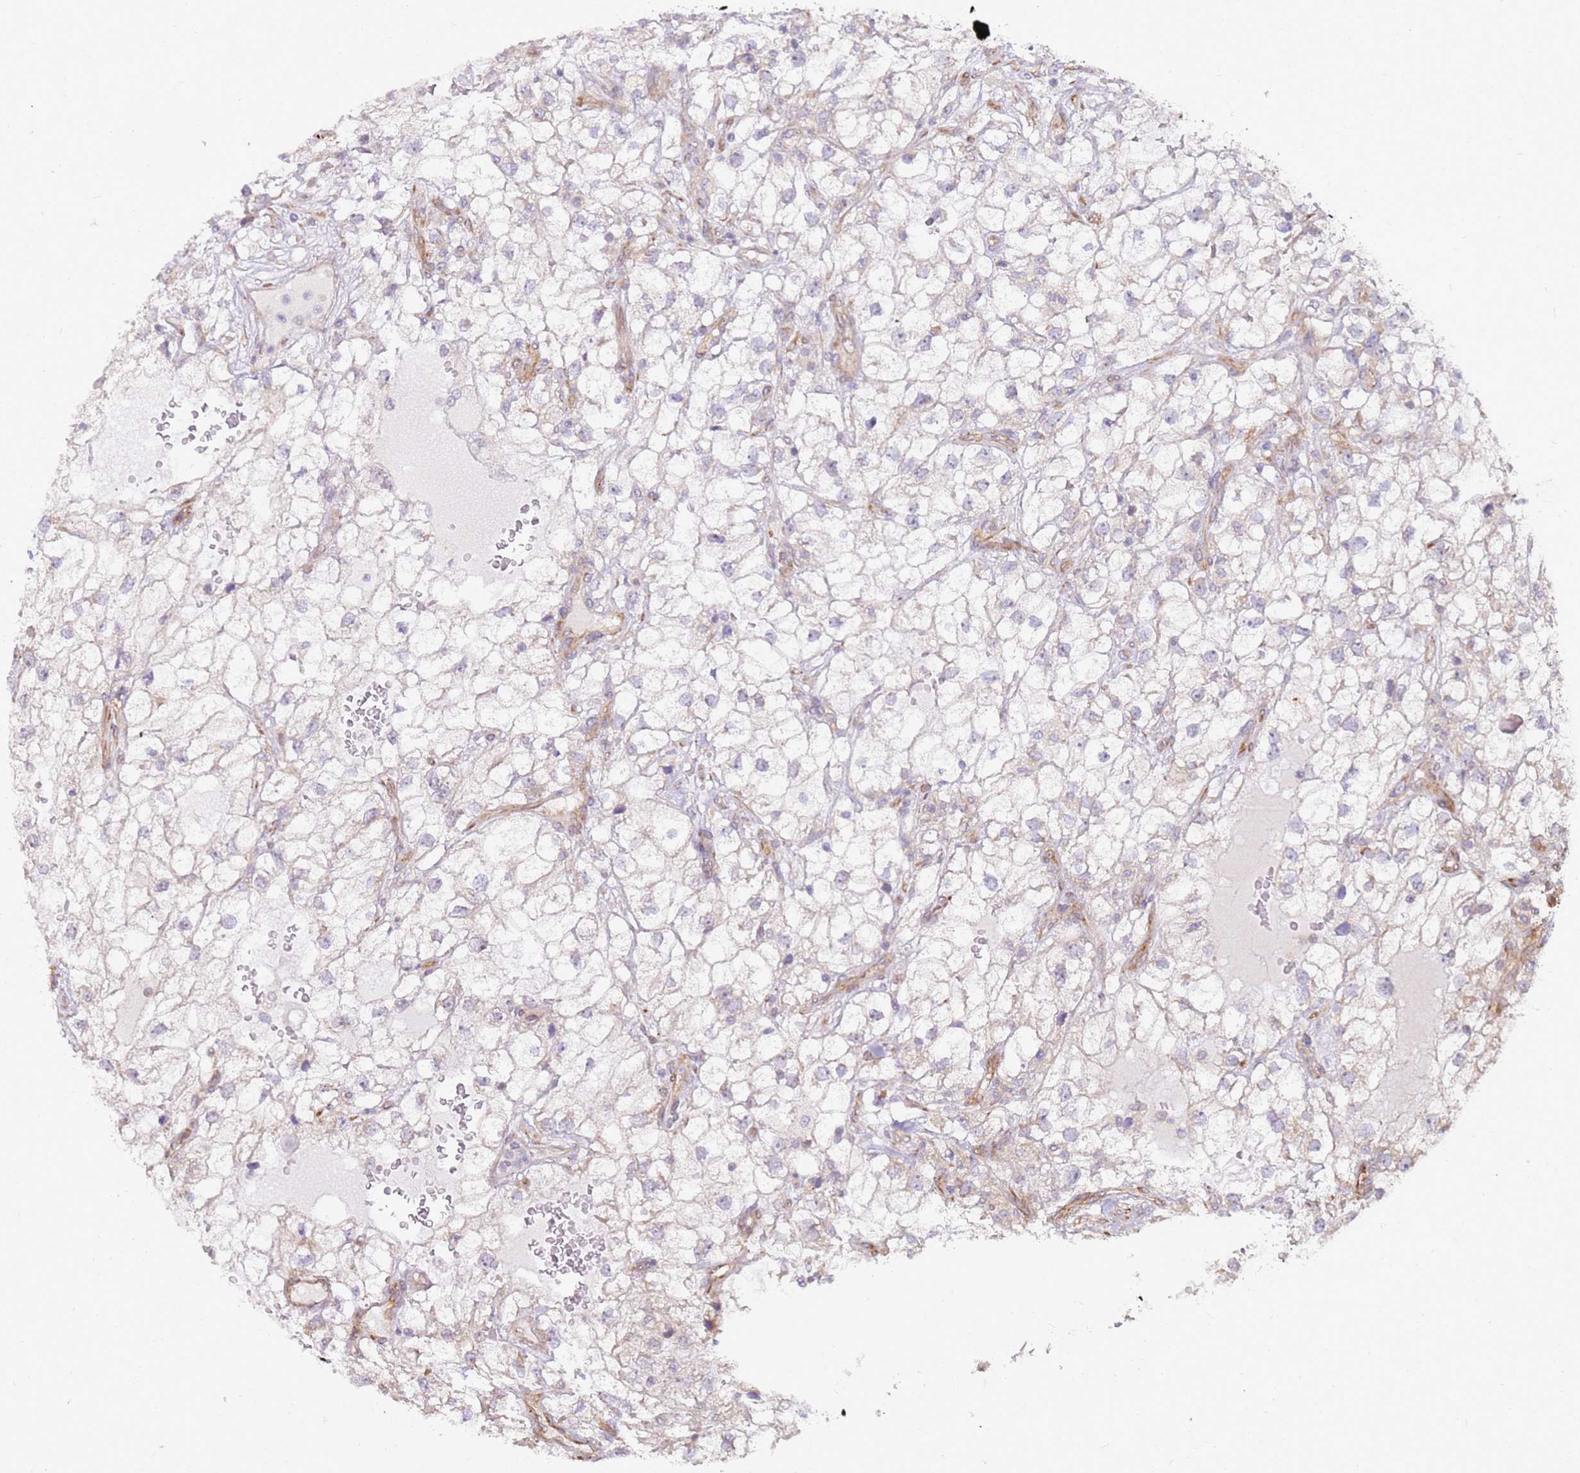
{"staining": {"intensity": "negative", "quantity": "none", "location": "none"}, "tissue": "renal cancer", "cell_type": "Tumor cells", "image_type": "cancer", "snomed": [{"axis": "morphology", "description": "Adenocarcinoma, NOS"}, {"axis": "topography", "description": "Kidney"}], "caption": "Renal adenocarcinoma was stained to show a protein in brown. There is no significant expression in tumor cells.", "gene": "GRAP", "patient": {"sex": "male", "age": 59}}